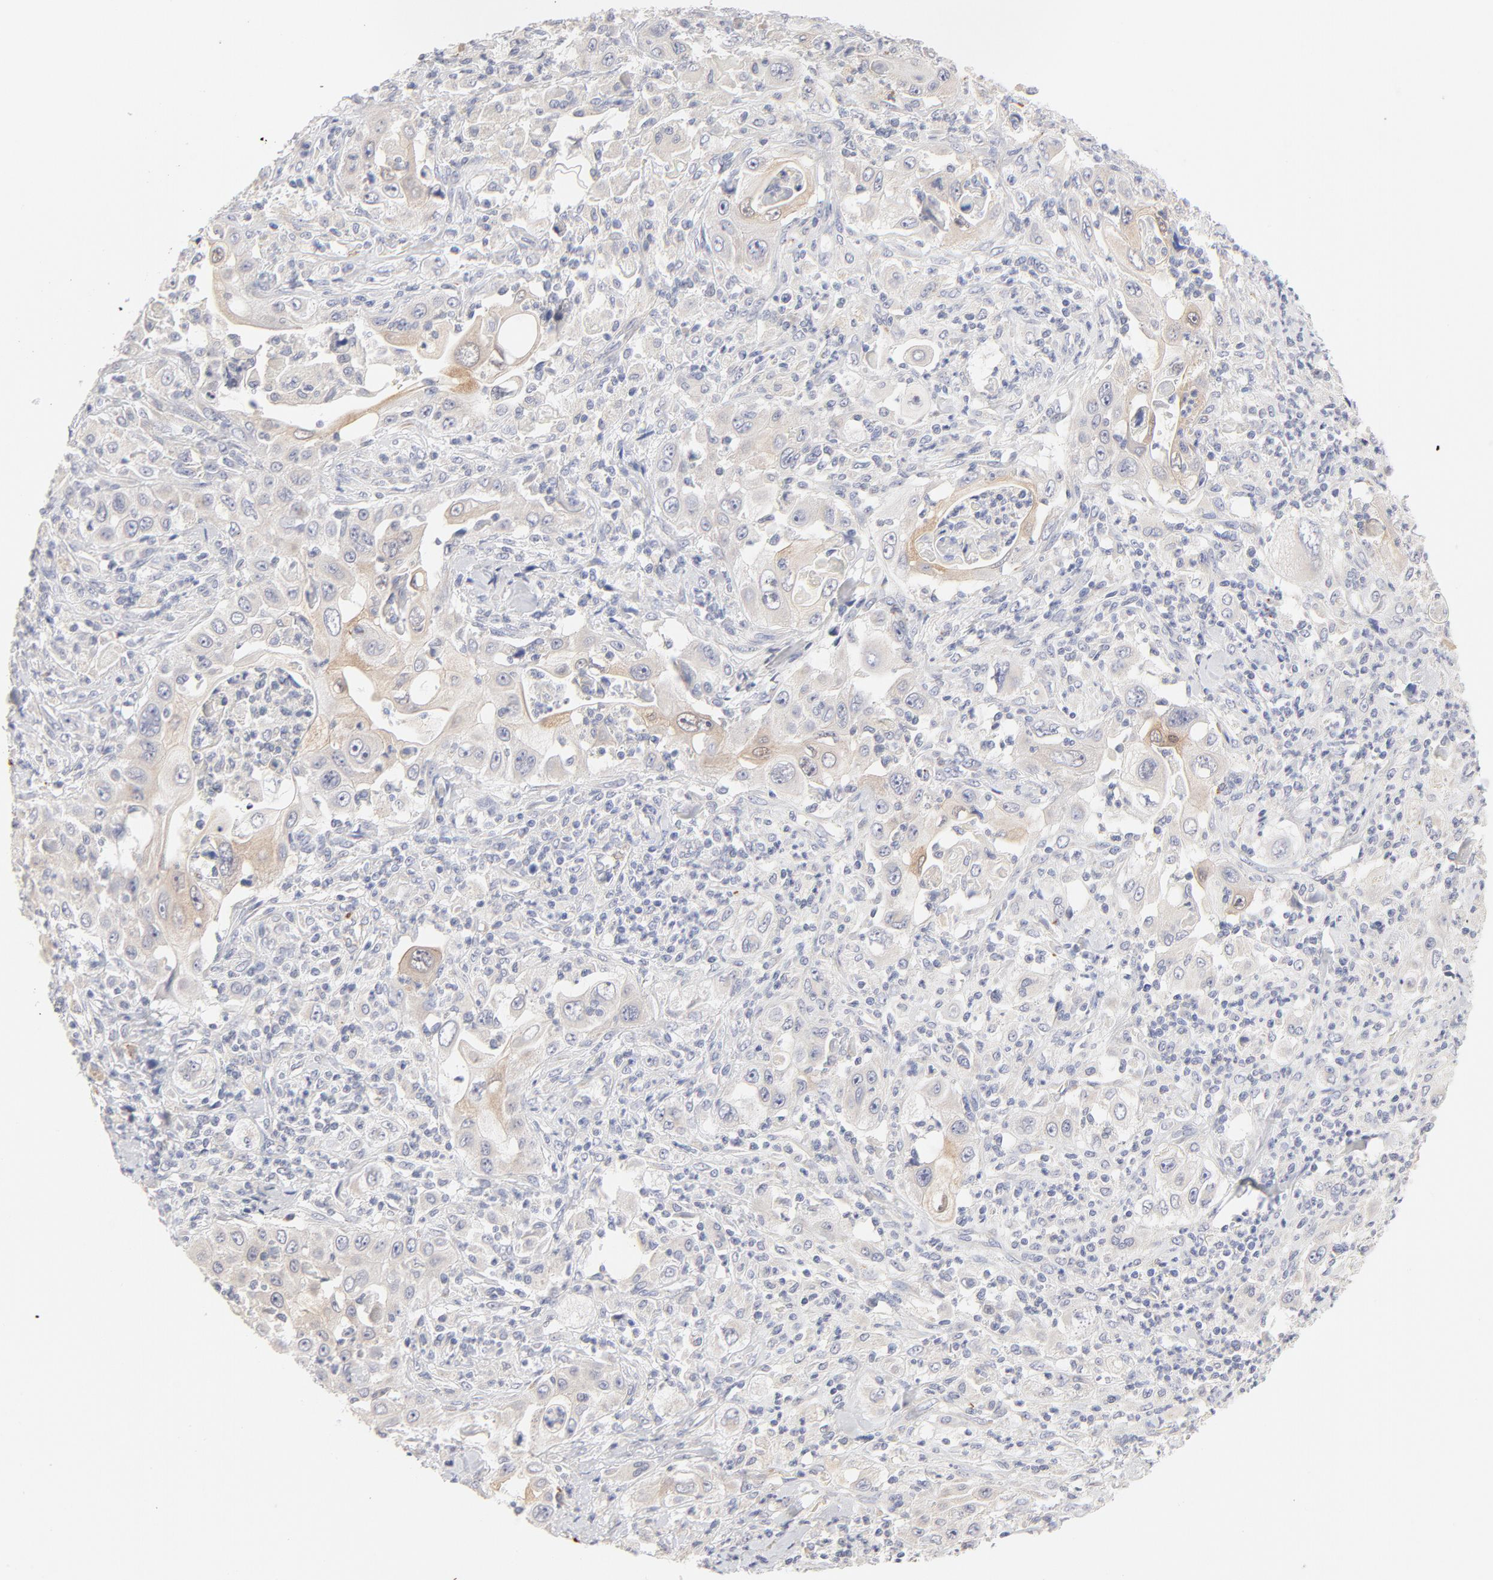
{"staining": {"intensity": "weak", "quantity": "25%-75%", "location": "cytoplasmic/membranous"}, "tissue": "pancreatic cancer", "cell_type": "Tumor cells", "image_type": "cancer", "snomed": [{"axis": "morphology", "description": "Adenocarcinoma, NOS"}, {"axis": "topography", "description": "Pancreas"}], "caption": "Pancreatic cancer stained with a protein marker reveals weak staining in tumor cells.", "gene": "NKX2-2", "patient": {"sex": "male", "age": 70}}